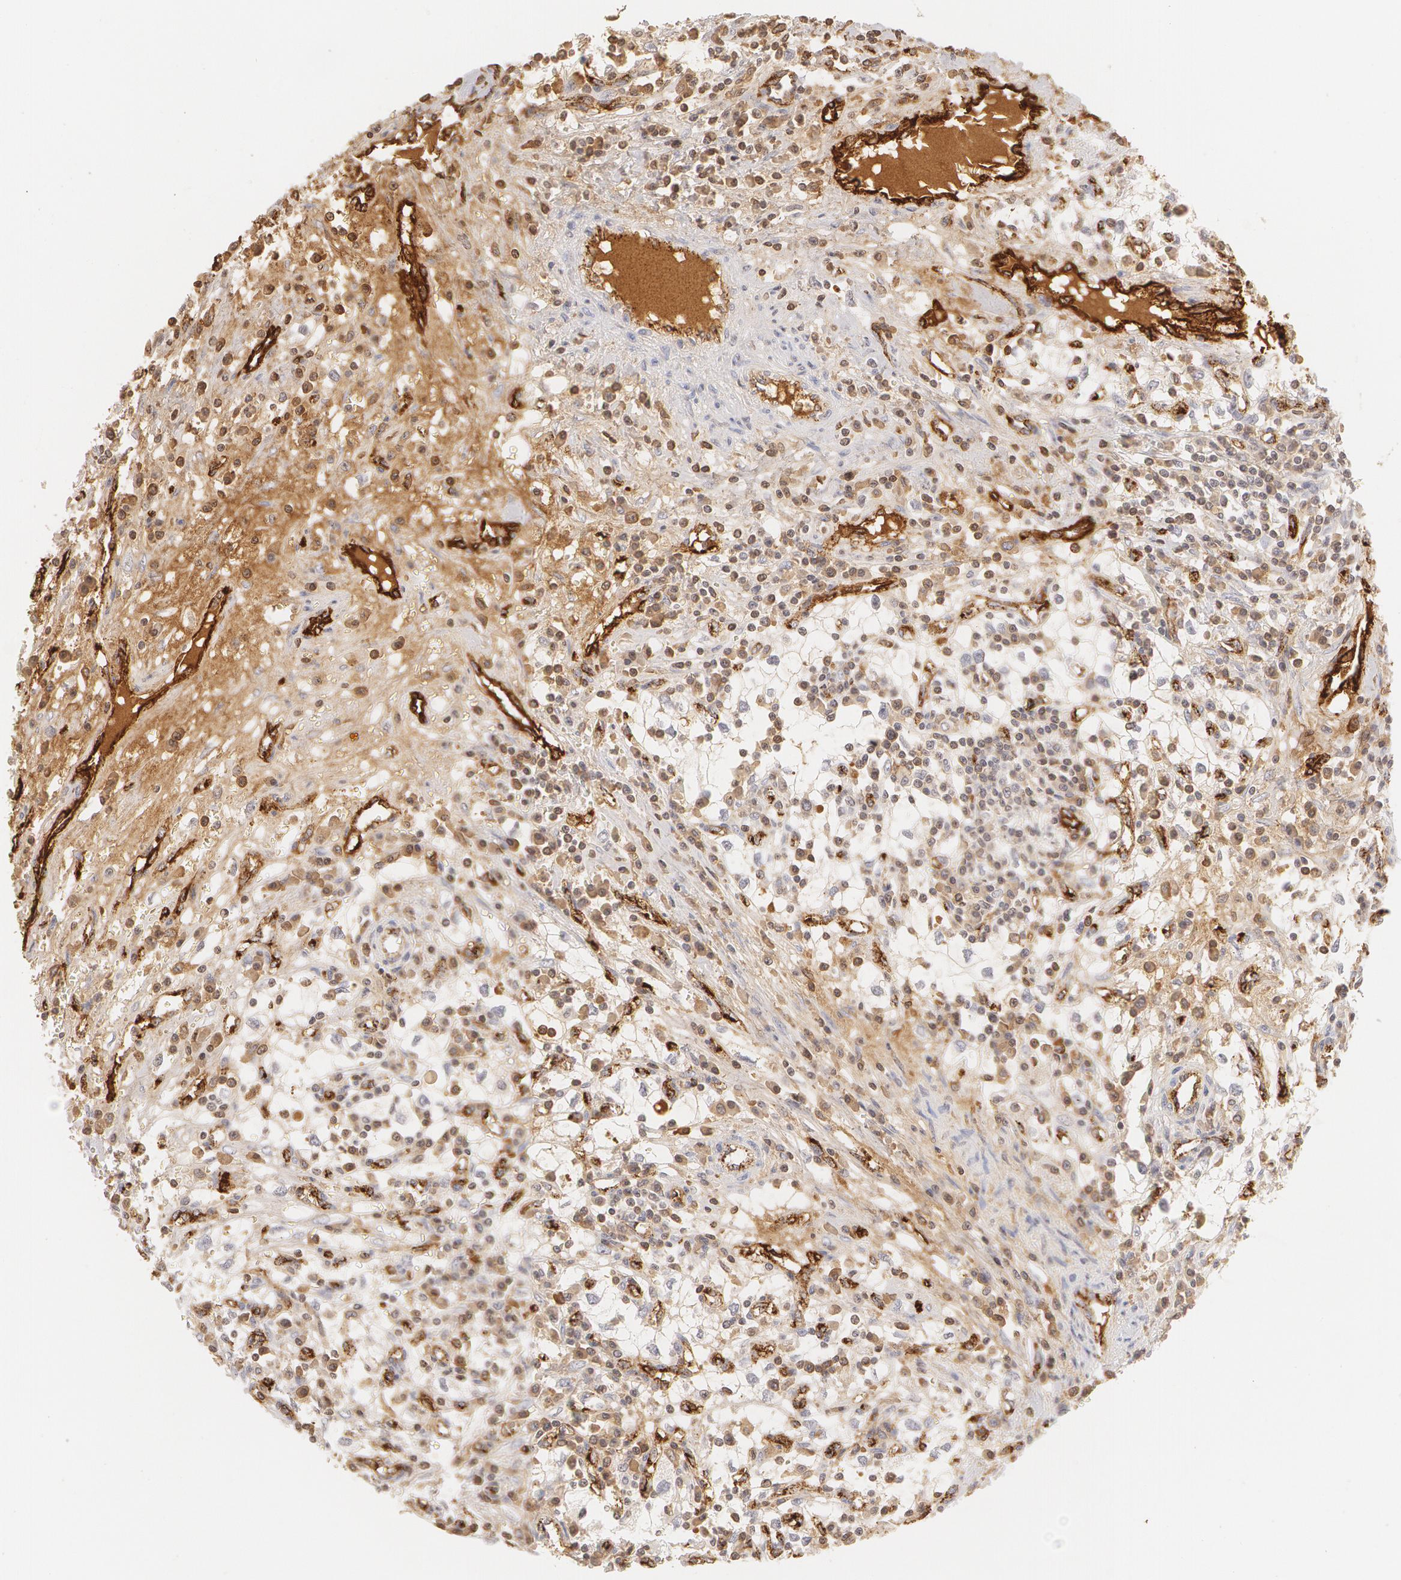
{"staining": {"intensity": "negative", "quantity": "none", "location": "none"}, "tissue": "renal cancer", "cell_type": "Tumor cells", "image_type": "cancer", "snomed": [{"axis": "morphology", "description": "Adenocarcinoma, NOS"}, {"axis": "topography", "description": "Kidney"}], "caption": "An immunohistochemistry micrograph of adenocarcinoma (renal) is shown. There is no staining in tumor cells of adenocarcinoma (renal).", "gene": "VWF", "patient": {"sex": "male", "age": 82}}